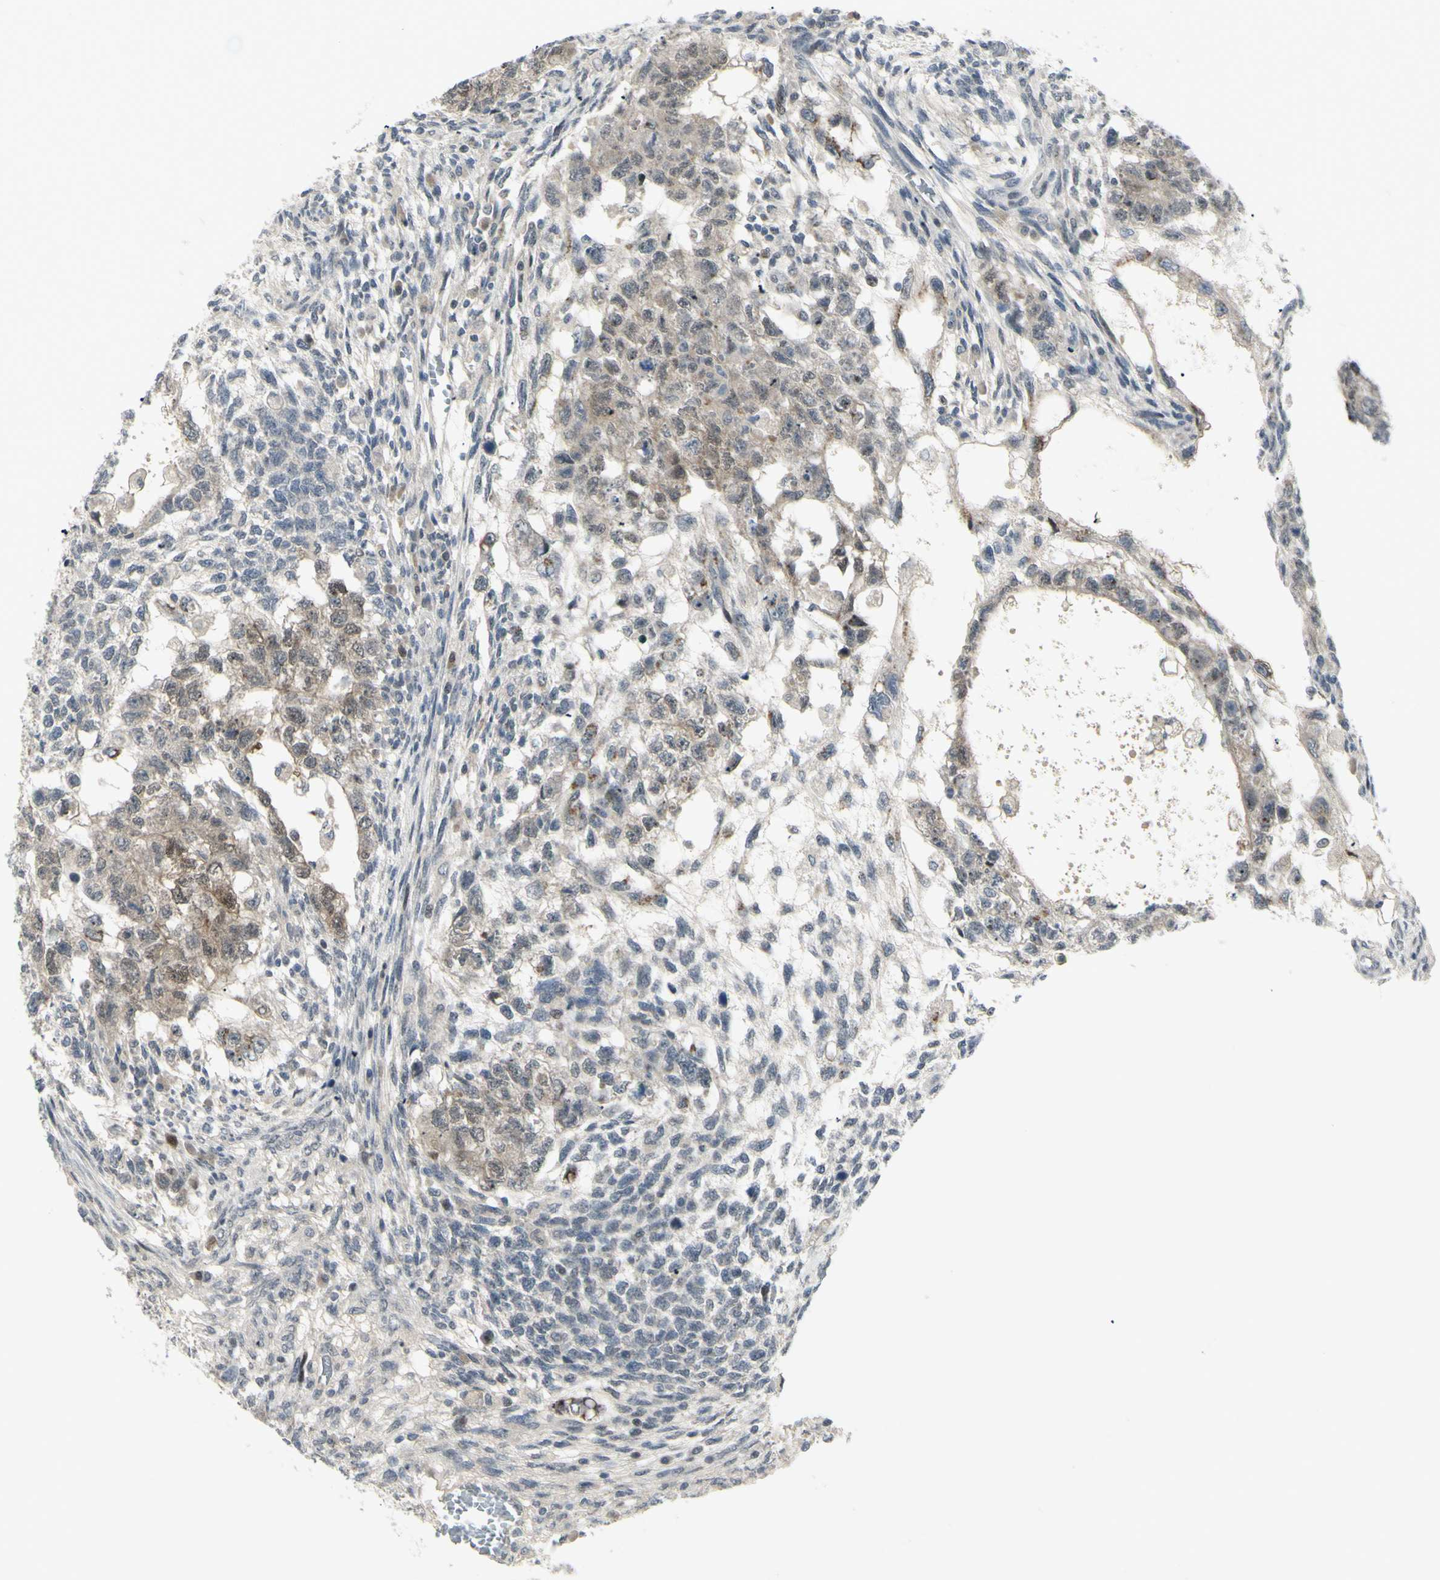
{"staining": {"intensity": "weak", "quantity": ">75%", "location": "cytoplasmic/membranous"}, "tissue": "testis cancer", "cell_type": "Tumor cells", "image_type": "cancer", "snomed": [{"axis": "morphology", "description": "Normal tissue, NOS"}, {"axis": "morphology", "description": "Carcinoma, Embryonal, NOS"}, {"axis": "topography", "description": "Testis"}], "caption": "About >75% of tumor cells in embryonal carcinoma (testis) show weak cytoplasmic/membranous protein positivity as visualized by brown immunohistochemical staining.", "gene": "ETNK1", "patient": {"sex": "male", "age": 36}}